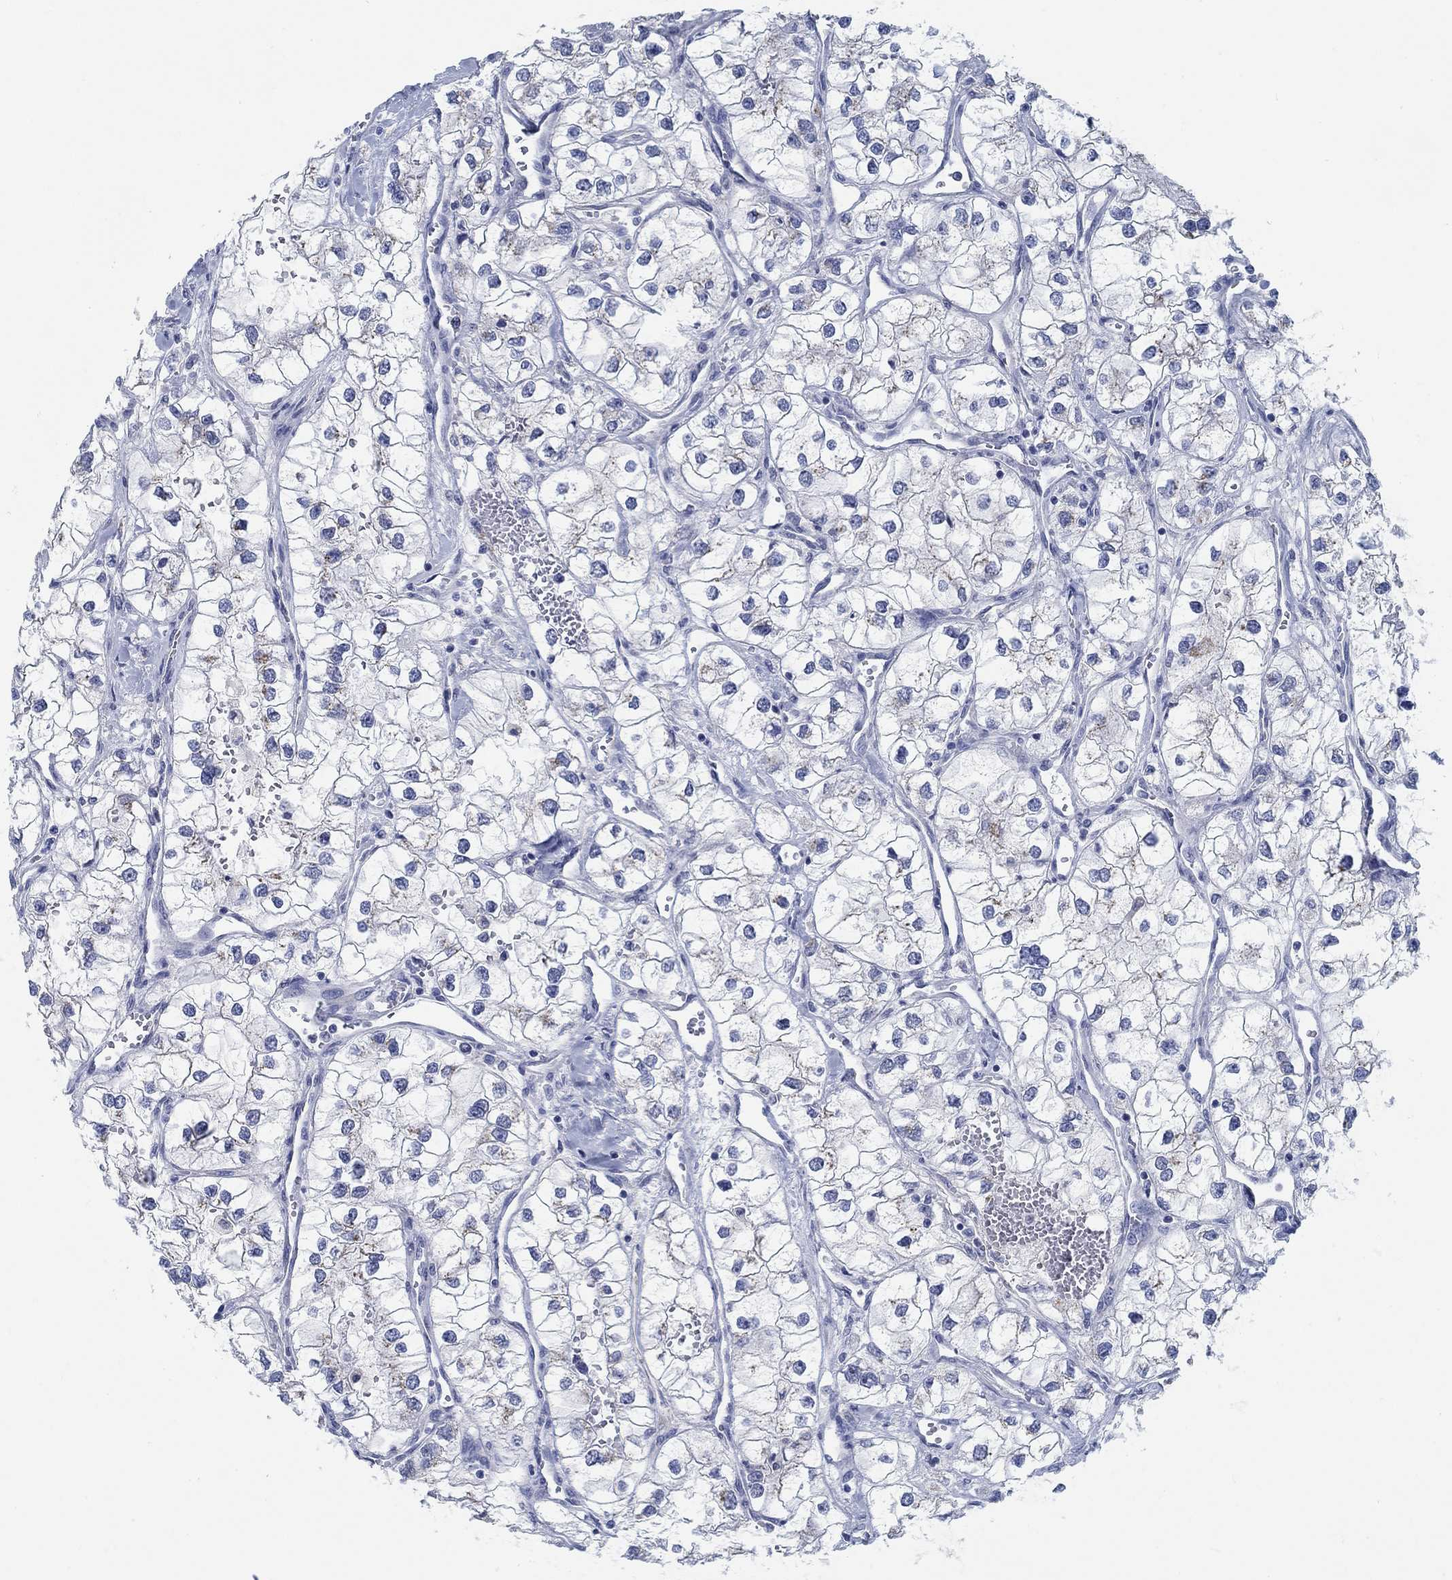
{"staining": {"intensity": "negative", "quantity": "none", "location": "none"}, "tissue": "renal cancer", "cell_type": "Tumor cells", "image_type": "cancer", "snomed": [{"axis": "morphology", "description": "Adenocarcinoma, NOS"}, {"axis": "topography", "description": "Kidney"}], "caption": "This is an immunohistochemistry image of renal cancer. There is no staining in tumor cells.", "gene": "TEKT4", "patient": {"sex": "male", "age": 59}}